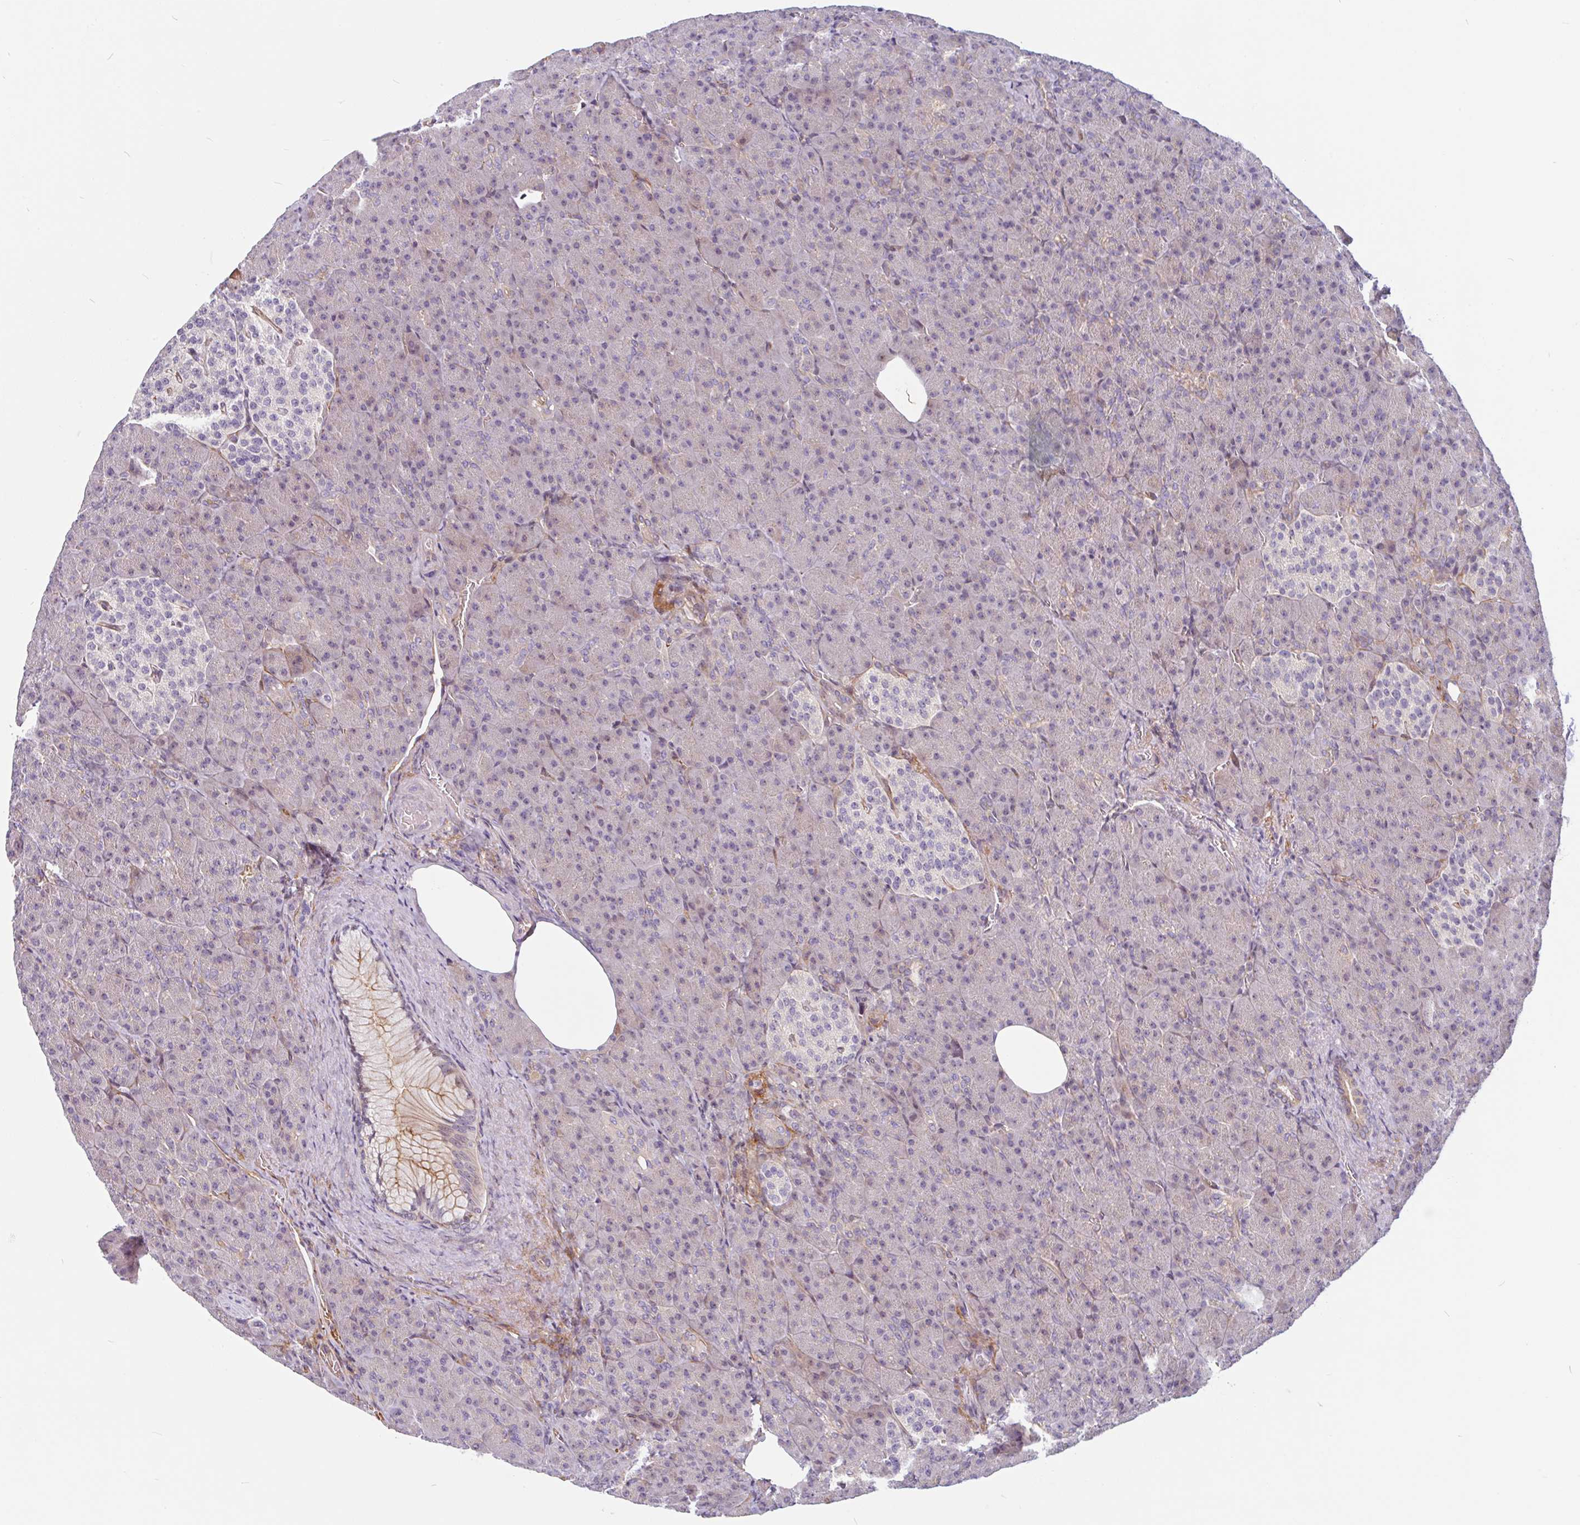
{"staining": {"intensity": "weak", "quantity": "<25%", "location": "cytoplasmic/membranous"}, "tissue": "pancreas", "cell_type": "Exocrine glandular cells", "image_type": "normal", "snomed": [{"axis": "morphology", "description": "Normal tissue, NOS"}, {"axis": "topography", "description": "Pancreas"}], "caption": "Exocrine glandular cells are negative for protein expression in benign human pancreas. (DAB (3,3'-diaminobenzidine) immunohistochemistry, high magnification).", "gene": "TMEM119", "patient": {"sex": "female", "age": 74}}